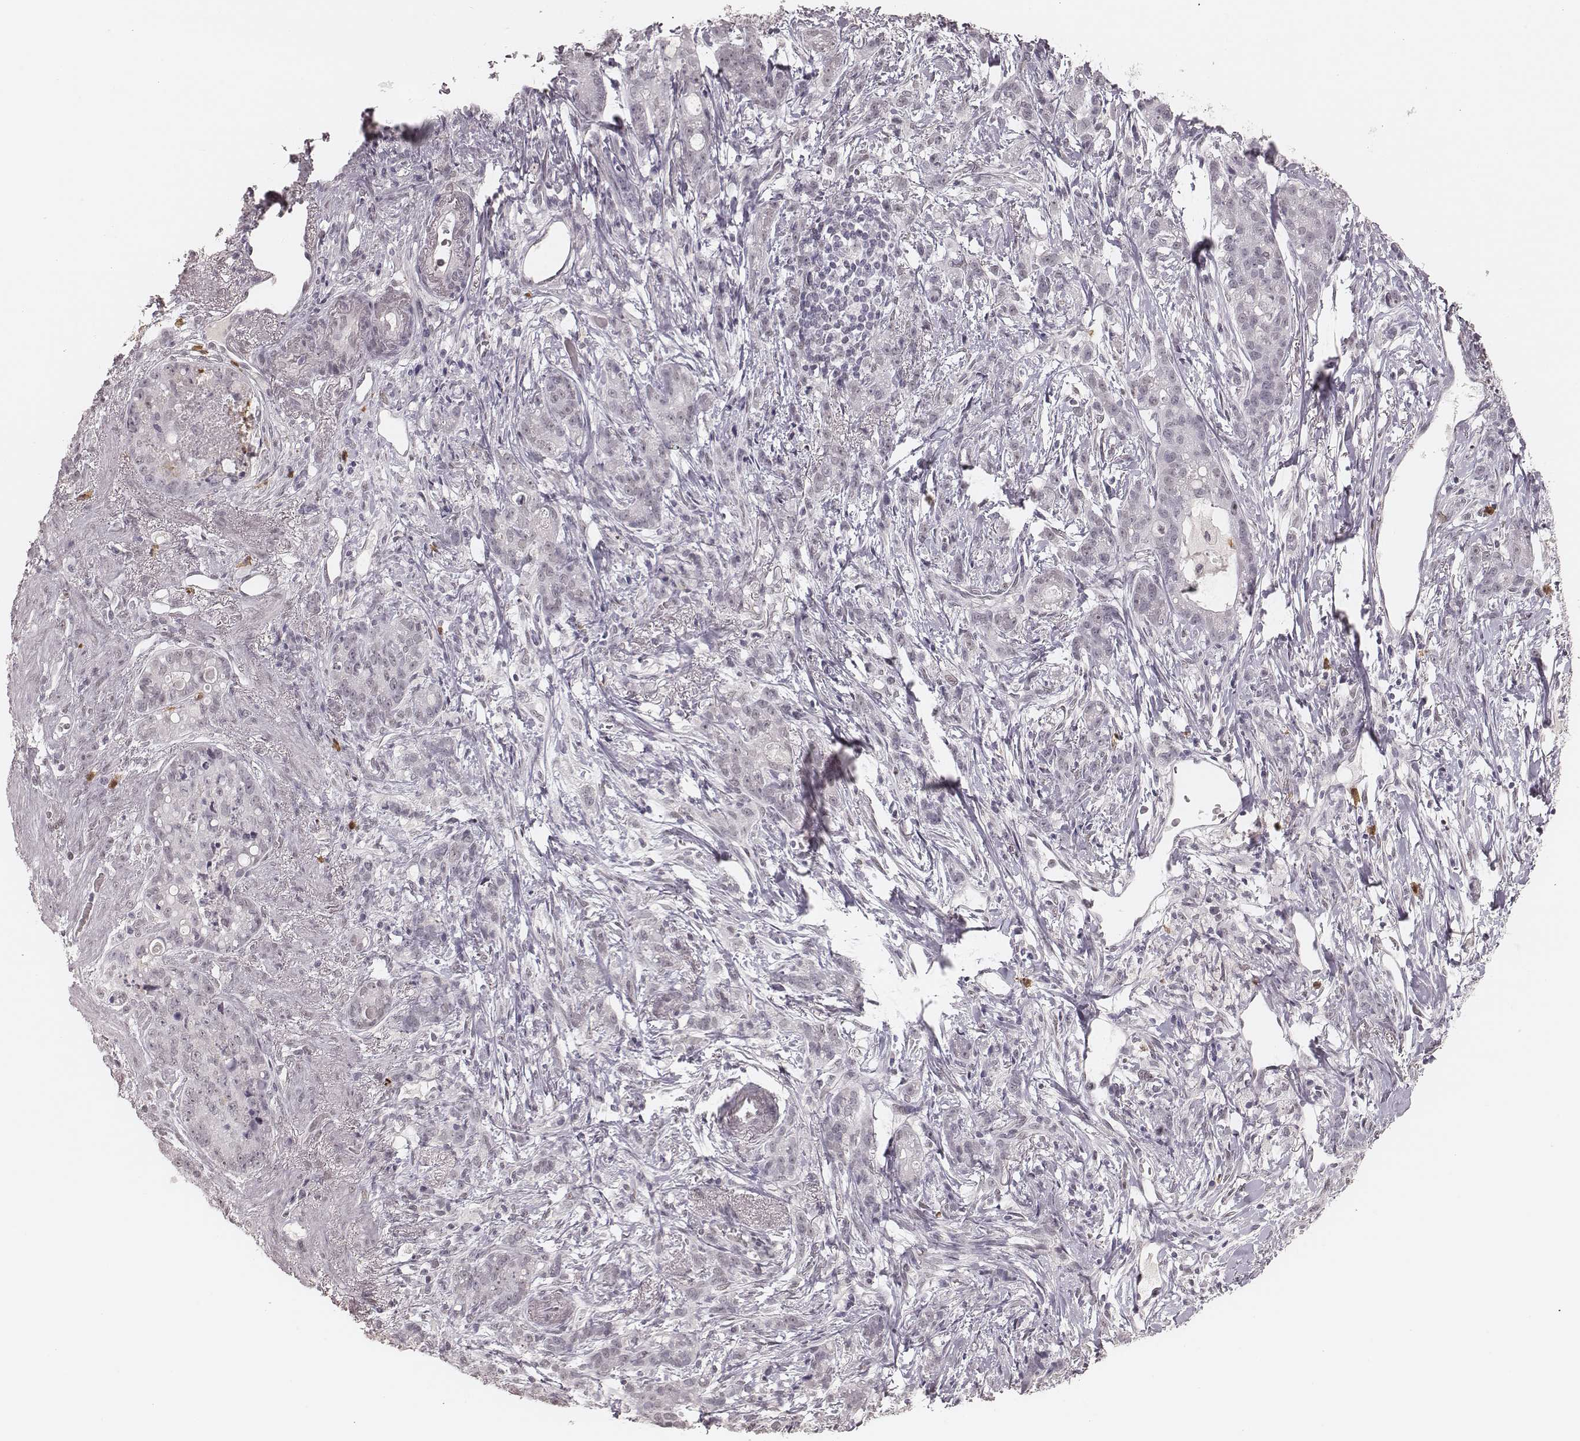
{"staining": {"intensity": "negative", "quantity": "none", "location": "none"}, "tissue": "stomach cancer", "cell_type": "Tumor cells", "image_type": "cancer", "snomed": [{"axis": "morphology", "description": "Adenocarcinoma, NOS"}, {"axis": "topography", "description": "Stomach, lower"}], "caption": "A histopathology image of human adenocarcinoma (stomach) is negative for staining in tumor cells.", "gene": "KITLG", "patient": {"sex": "male", "age": 88}}